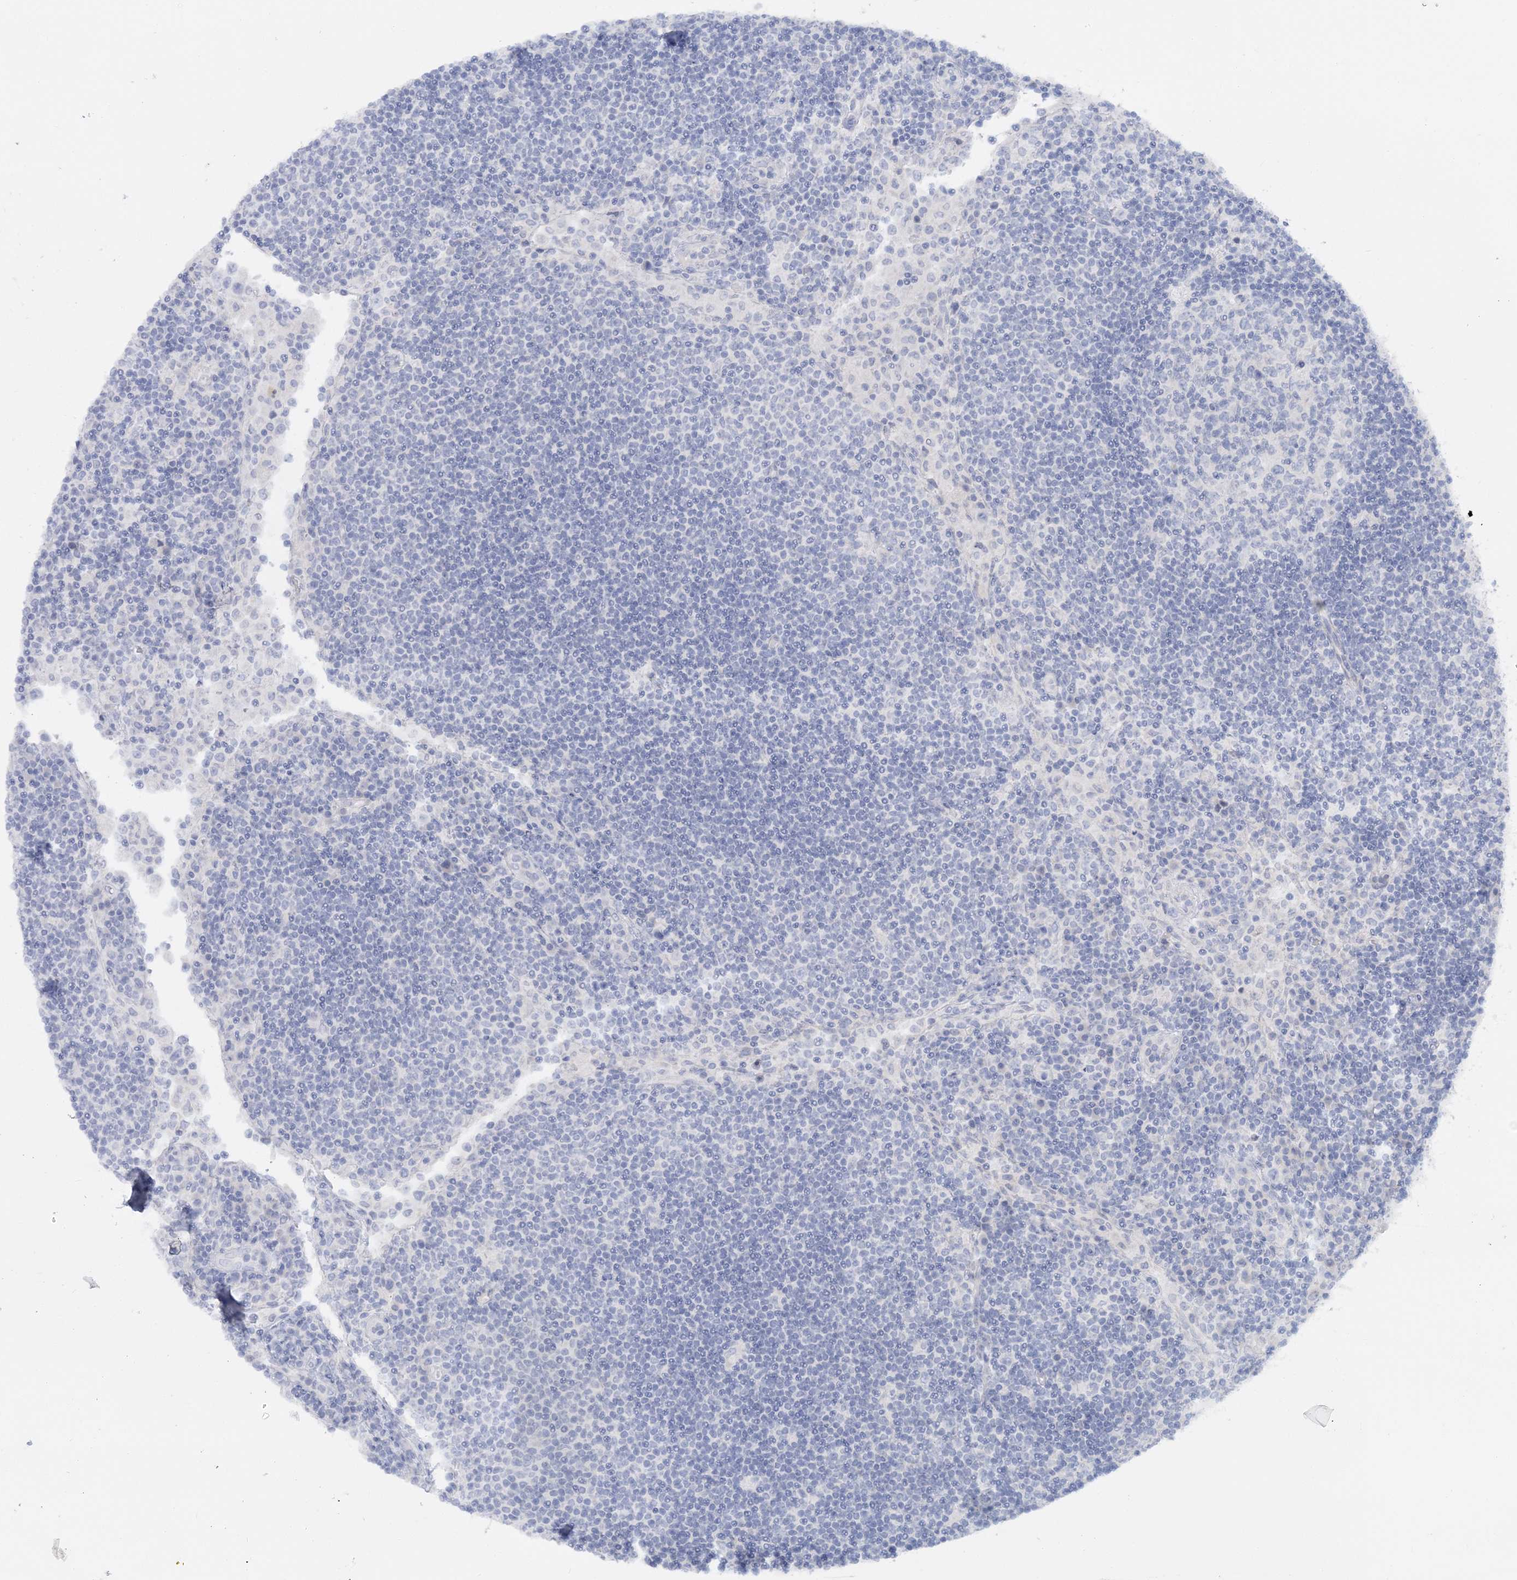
{"staining": {"intensity": "negative", "quantity": "none", "location": "none"}, "tissue": "lymph node", "cell_type": "Germinal center cells", "image_type": "normal", "snomed": [{"axis": "morphology", "description": "Normal tissue, NOS"}, {"axis": "topography", "description": "Lymph node"}], "caption": "The histopathology image demonstrates no significant expression in germinal center cells of lymph node. (DAB (3,3'-diaminobenzidine) immunohistochemistry (IHC) with hematoxylin counter stain).", "gene": "ENSG00000288637", "patient": {"sex": "female", "age": 53}}